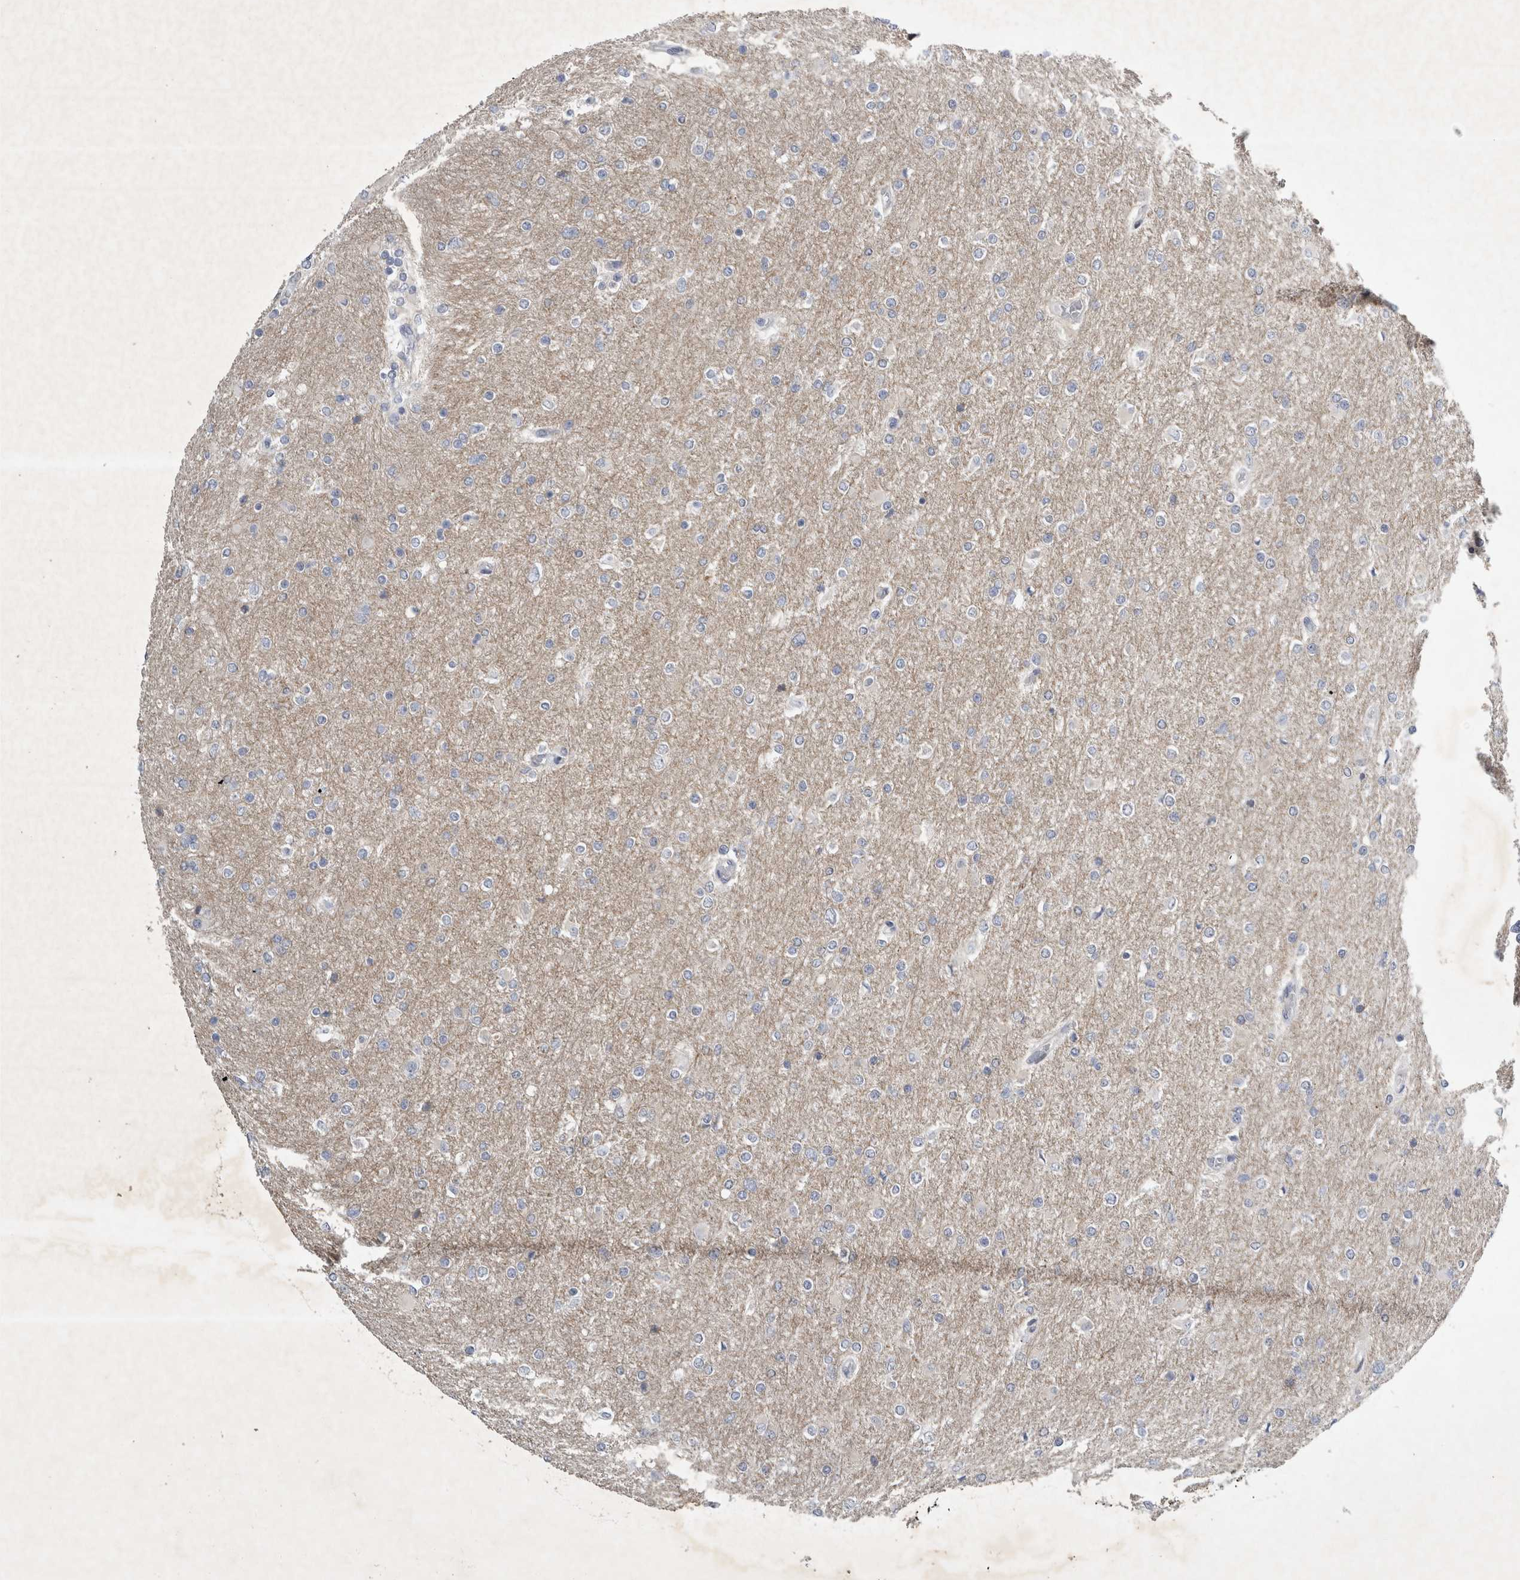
{"staining": {"intensity": "negative", "quantity": "none", "location": "none"}, "tissue": "glioma", "cell_type": "Tumor cells", "image_type": "cancer", "snomed": [{"axis": "morphology", "description": "Glioma, malignant, High grade"}, {"axis": "topography", "description": "Cerebral cortex"}], "caption": "A micrograph of human glioma is negative for staining in tumor cells.", "gene": "FXYD7", "patient": {"sex": "female", "age": 36}}